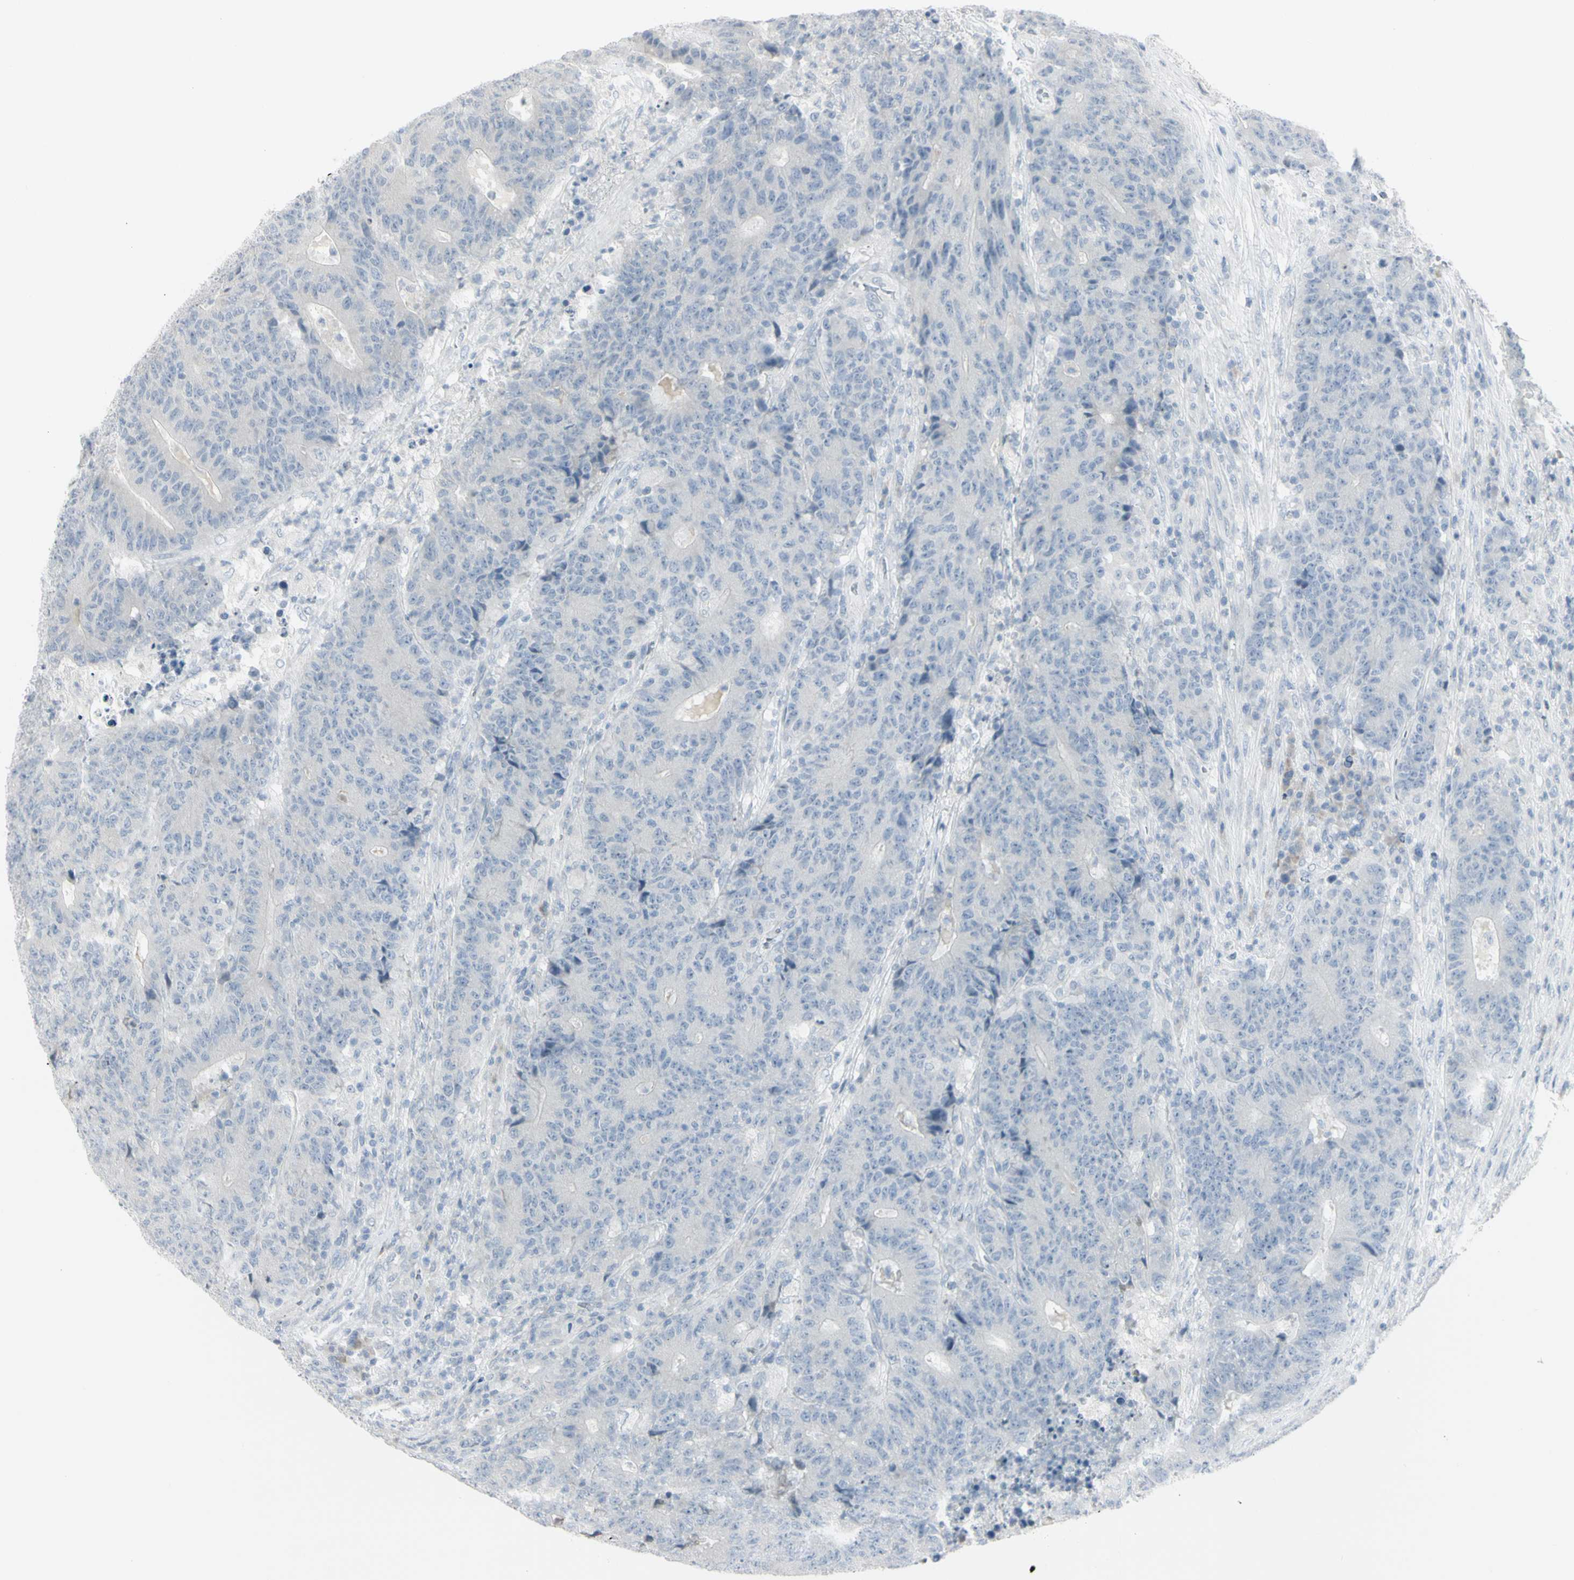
{"staining": {"intensity": "negative", "quantity": "none", "location": "none"}, "tissue": "colorectal cancer", "cell_type": "Tumor cells", "image_type": "cancer", "snomed": [{"axis": "morphology", "description": "Normal tissue, NOS"}, {"axis": "morphology", "description": "Adenocarcinoma, NOS"}, {"axis": "topography", "description": "Colon"}], "caption": "IHC of colorectal adenocarcinoma reveals no expression in tumor cells.", "gene": "PIP", "patient": {"sex": "female", "age": 75}}